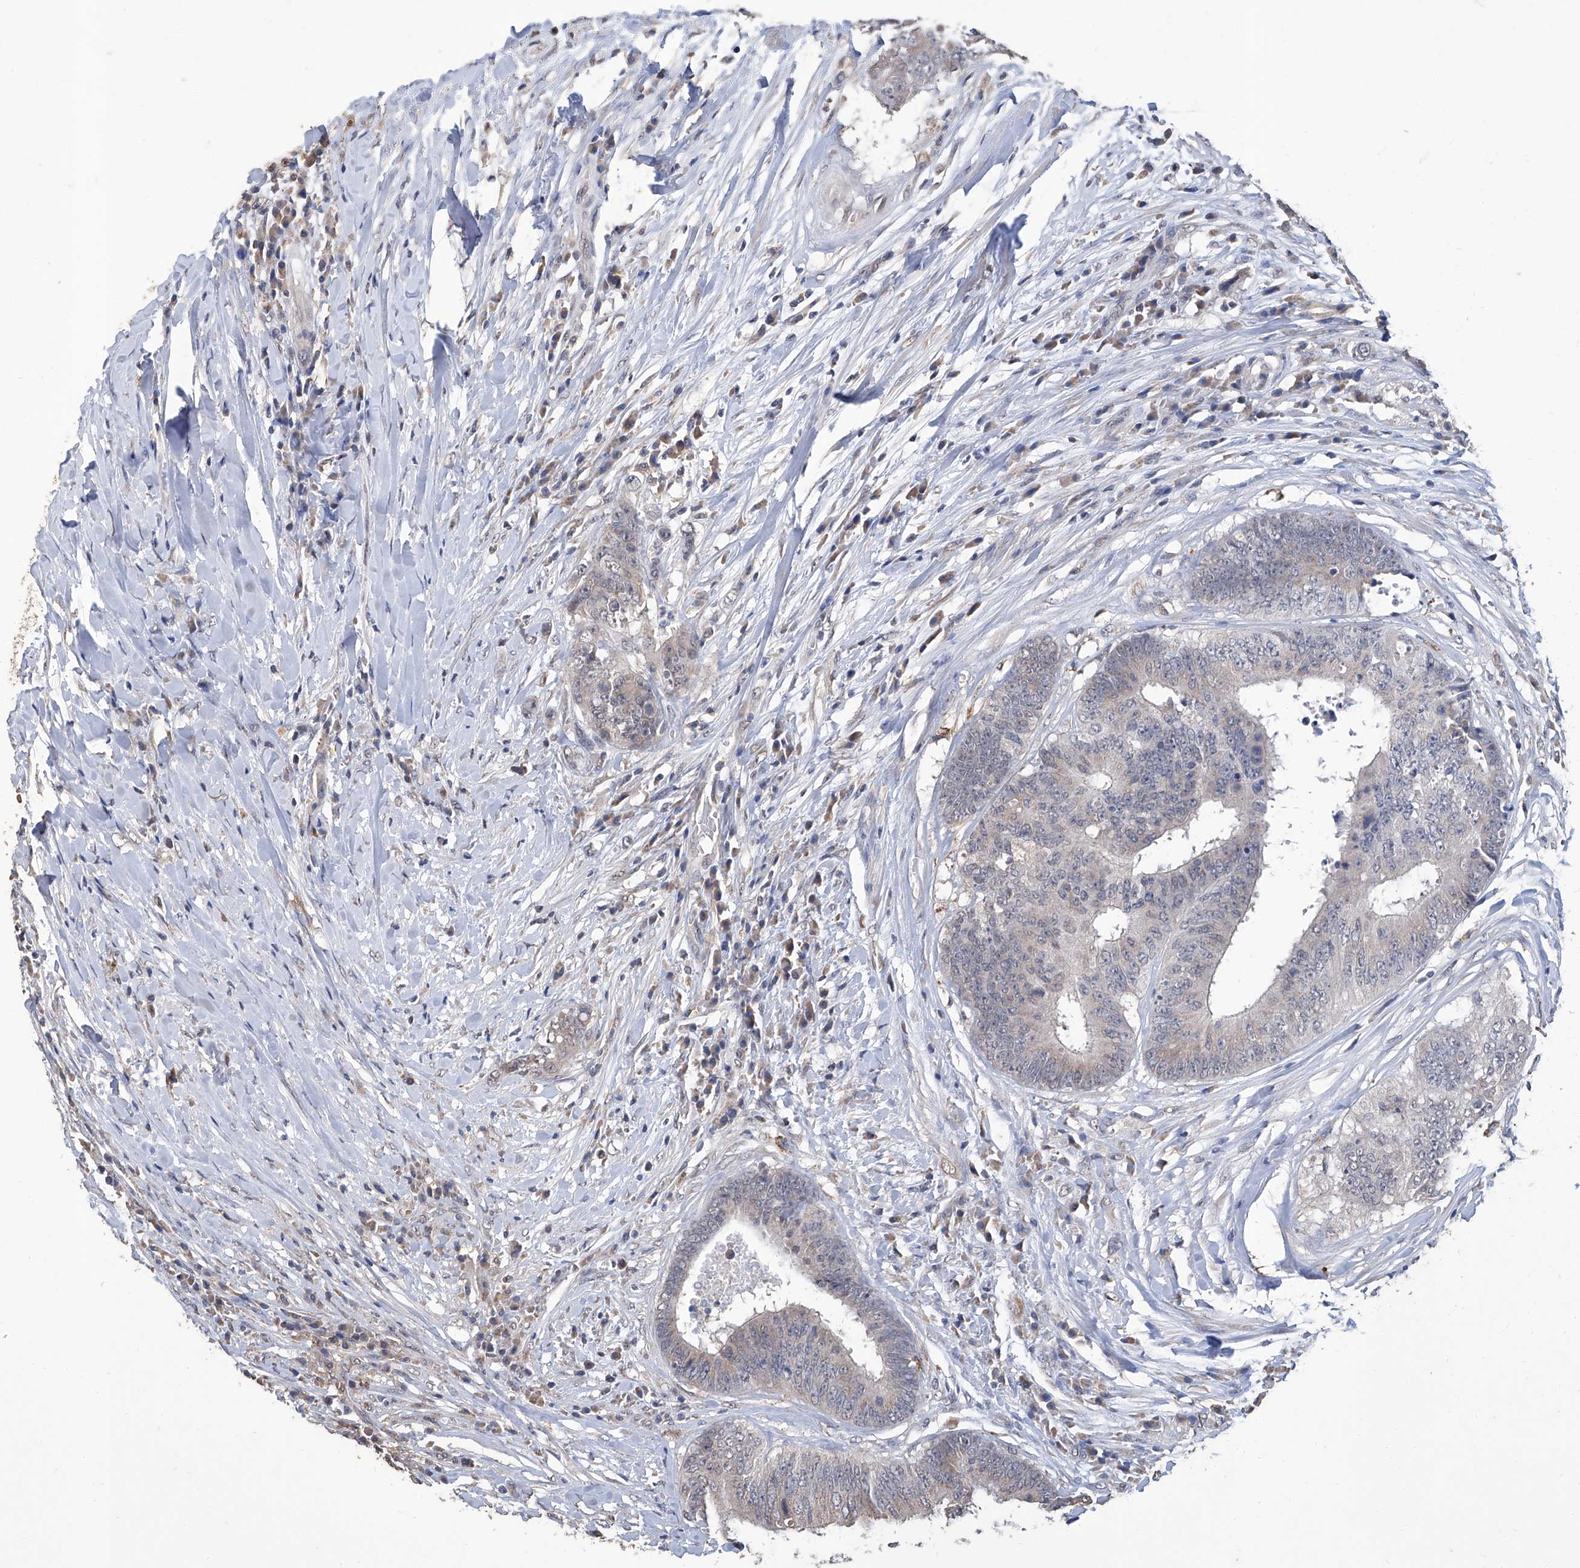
{"staining": {"intensity": "negative", "quantity": "none", "location": "none"}, "tissue": "colorectal cancer", "cell_type": "Tumor cells", "image_type": "cancer", "snomed": [{"axis": "morphology", "description": "Adenocarcinoma, NOS"}, {"axis": "topography", "description": "Rectum"}], "caption": "An image of human colorectal cancer is negative for staining in tumor cells.", "gene": "GPT", "patient": {"sex": "male", "age": 72}}